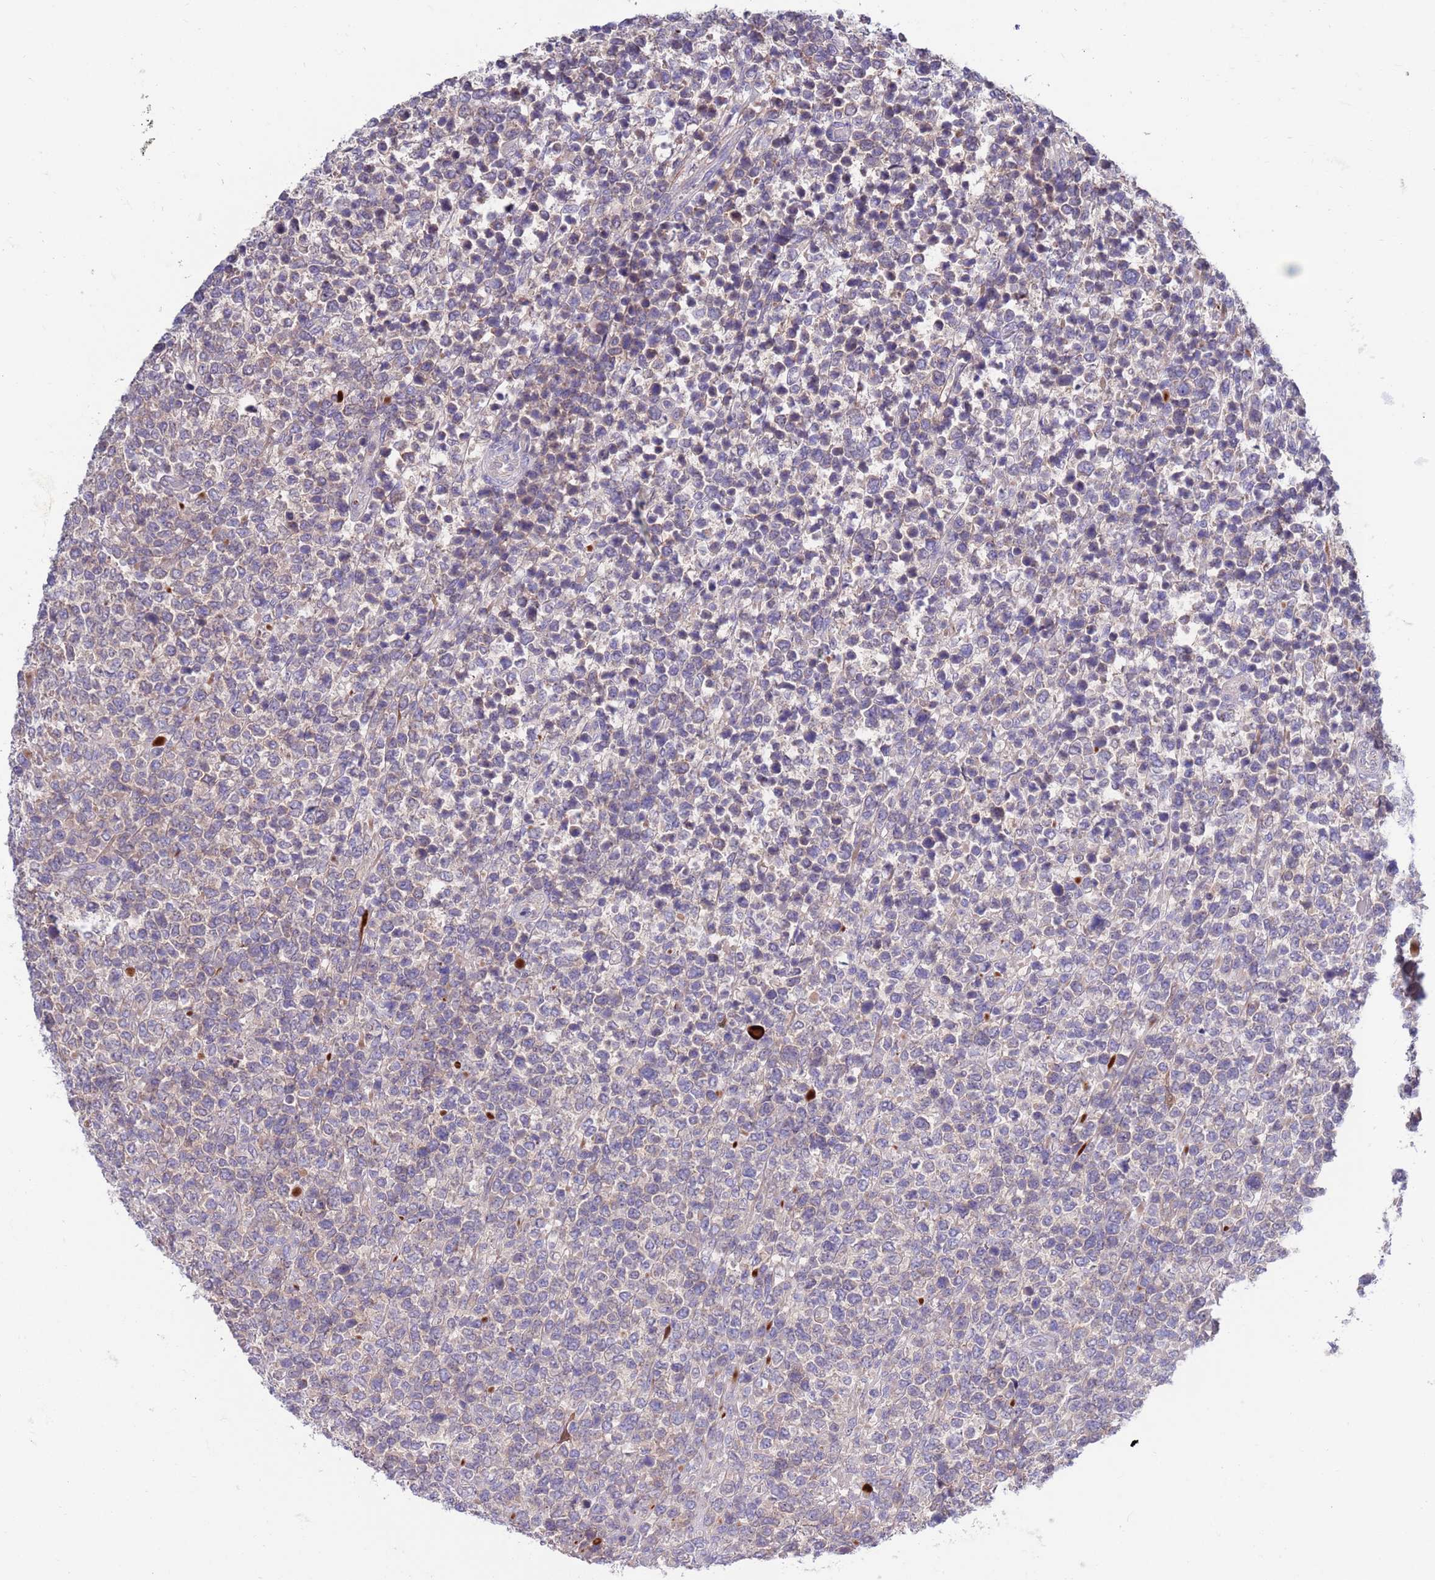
{"staining": {"intensity": "negative", "quantity": "none", "location": "none"}, "tissue": "lymphoma", "cell_type": "Tumor cells", "image_type": "cancer", "snomed": [{"axis": "morphology", "description": "Malignant lymphoma, non-Hodgkin's type, High grade"}, {"axis": "topography", "description": "Soft tissue"}], "caption": "High magnification brightfield microscopy of high-grade malignant lymphoma, non-Hodgkin's type stained with DAB (3,3'-diaminobenzidine) (brown) and counterstained with hematoxylin (blue): tumor cells show no significant positivity. (Stains: DAB immunohistochemistry (IHC) with hematoxylin counter stain, Microscopy: brightfield microscopy at high magnification).", "gene": "KLHL29", "patient": {"sex": "female", "age": 56}}